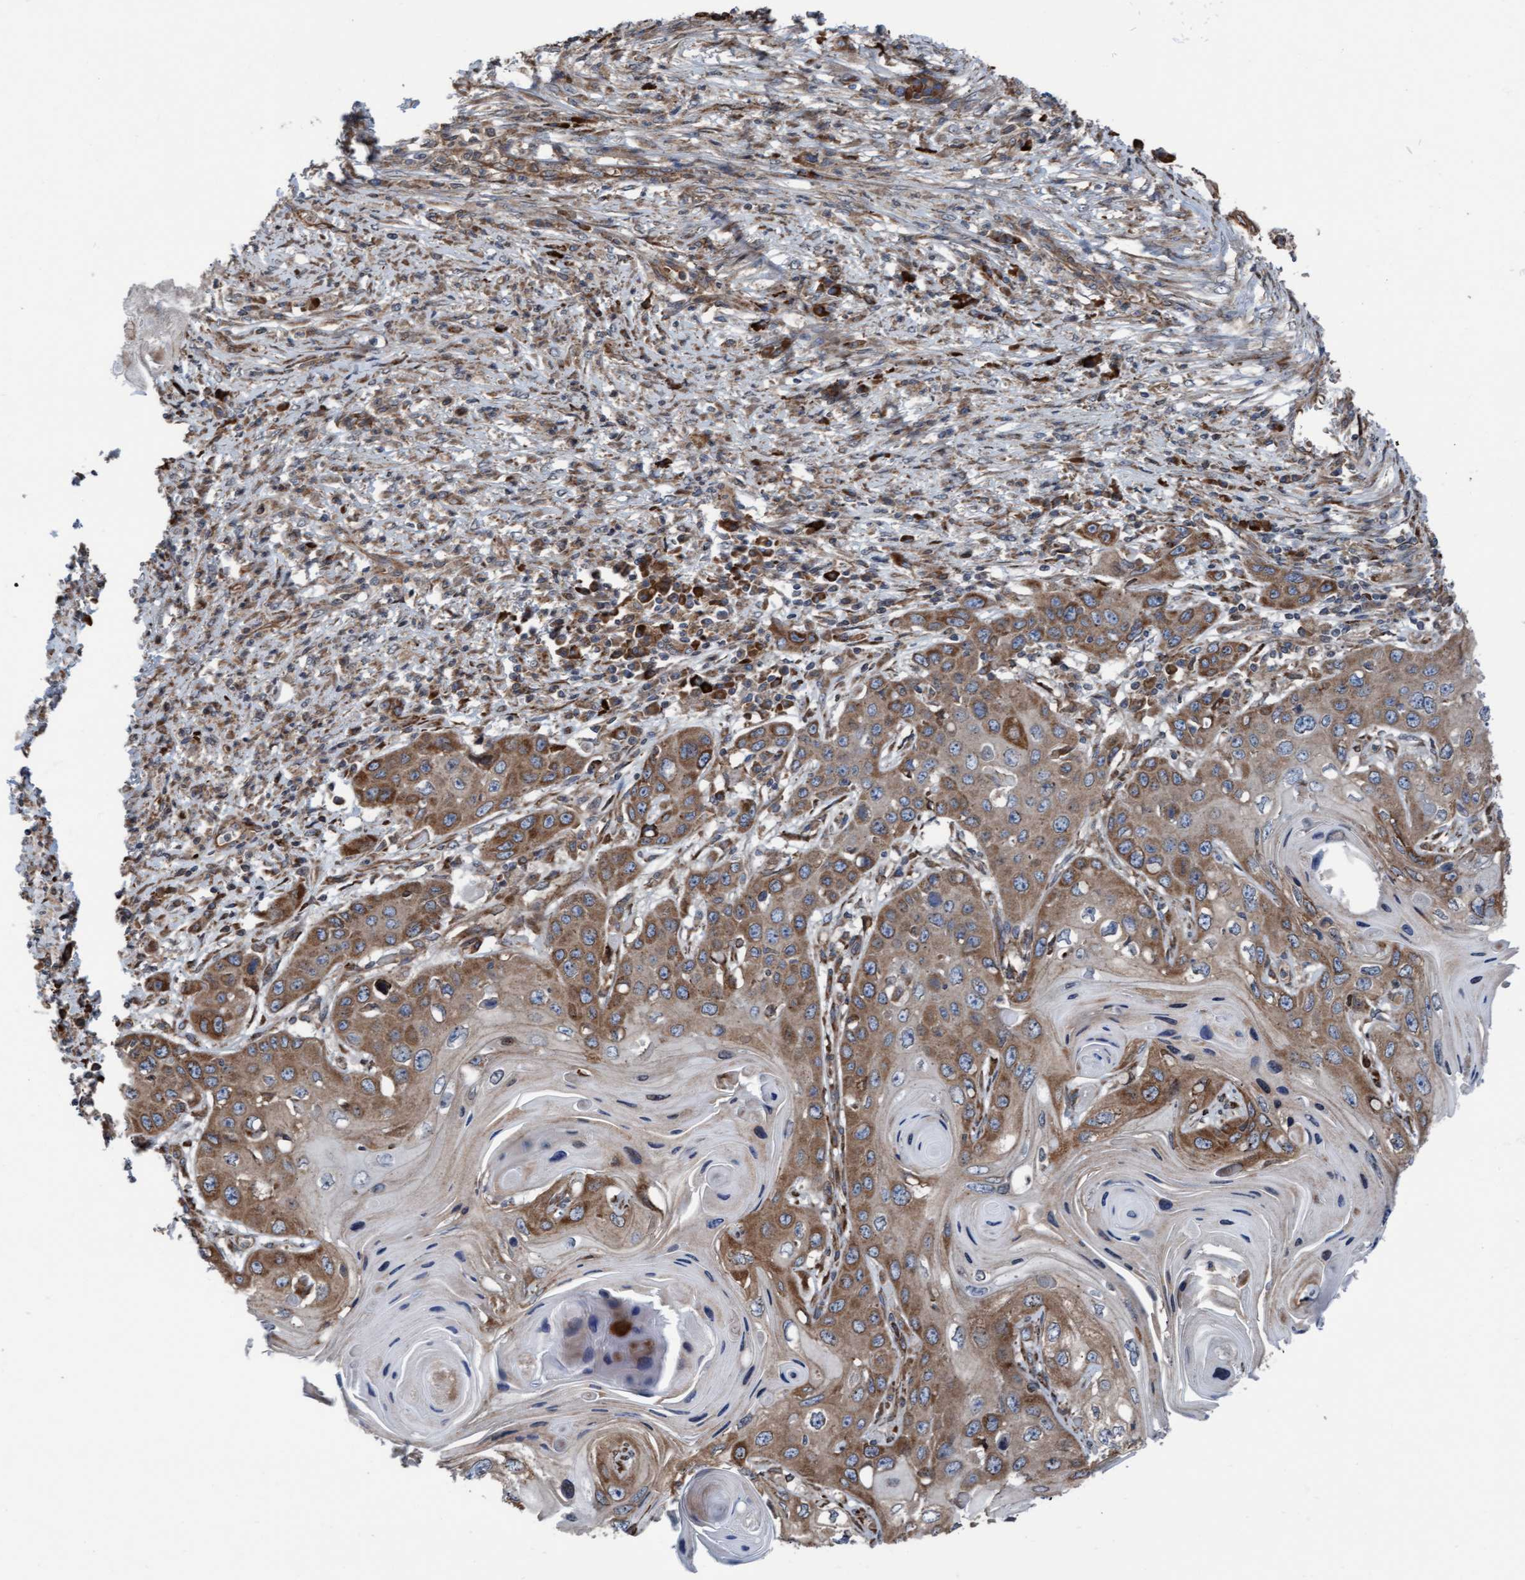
{"staining": {"intensity": "moderate", "quantity": ">75%", "location": "cytoplasmic/membranous"}, "tissue": "skin cancer", "cell_type": "Tumor cells", "image_type": "cancer", "snomed": [{"axis": "morphology", "description": "Squamous cell carcinoma, NOS"}, {"axis": "topography", "description": "Skin"}], "caption": "A brown stain shows moderate cytoplasmic/membranous staining of a protein in skin cancer (squamous cell carcinoma) tumor cells. The protein is shown in brown color, while the nuclei are stained blue.", "gene": "RAP1GAP2", "patient": {"sex": "male", "age": 55}}